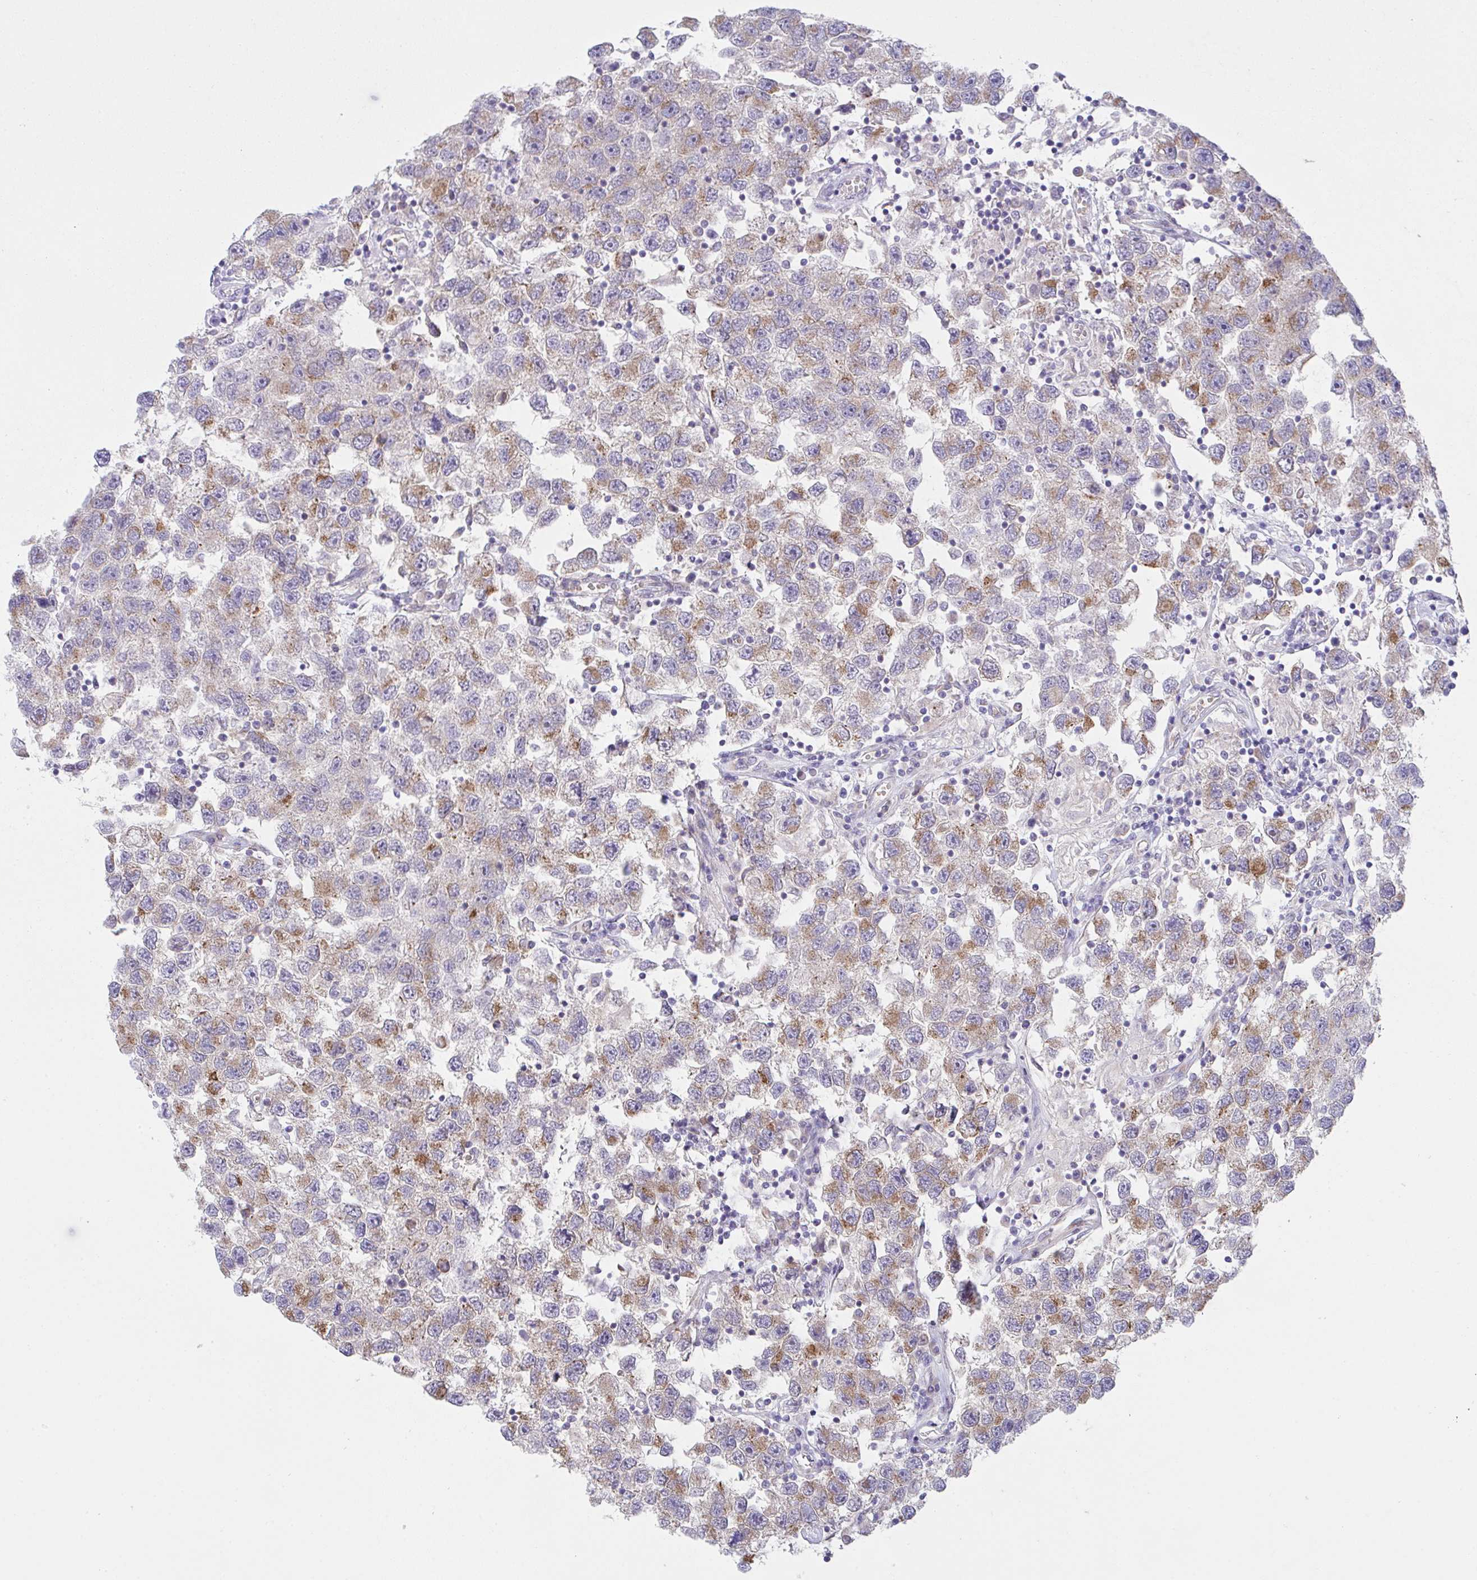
{"staining": {"intensity": "weak", "quantity": "25%-75%", "location": "cytoplasmic/membranous"}, "tissue": "testis cancer", "cell_type": "Tumor cells", "image_type": "cancer", "snomed": [{"axis": "morphology", "description": "Seminoma, NOS"}, {"axis": "topography", "description": "Testis"}], "caption": "Testis cancer (seminoma) was stained to show a protein in brown. There is low levels of weak cytoplasmic/membranous expression in about 25%-75% of tumor cells. The staining was performed using DAB (3,3'-diaminobenzidine), with brown indicating positive protein expression. Nuclei are stained blue with hematoxylin.", "gene": "MIA3", "patient": {"sex": "male", "age": 26}}